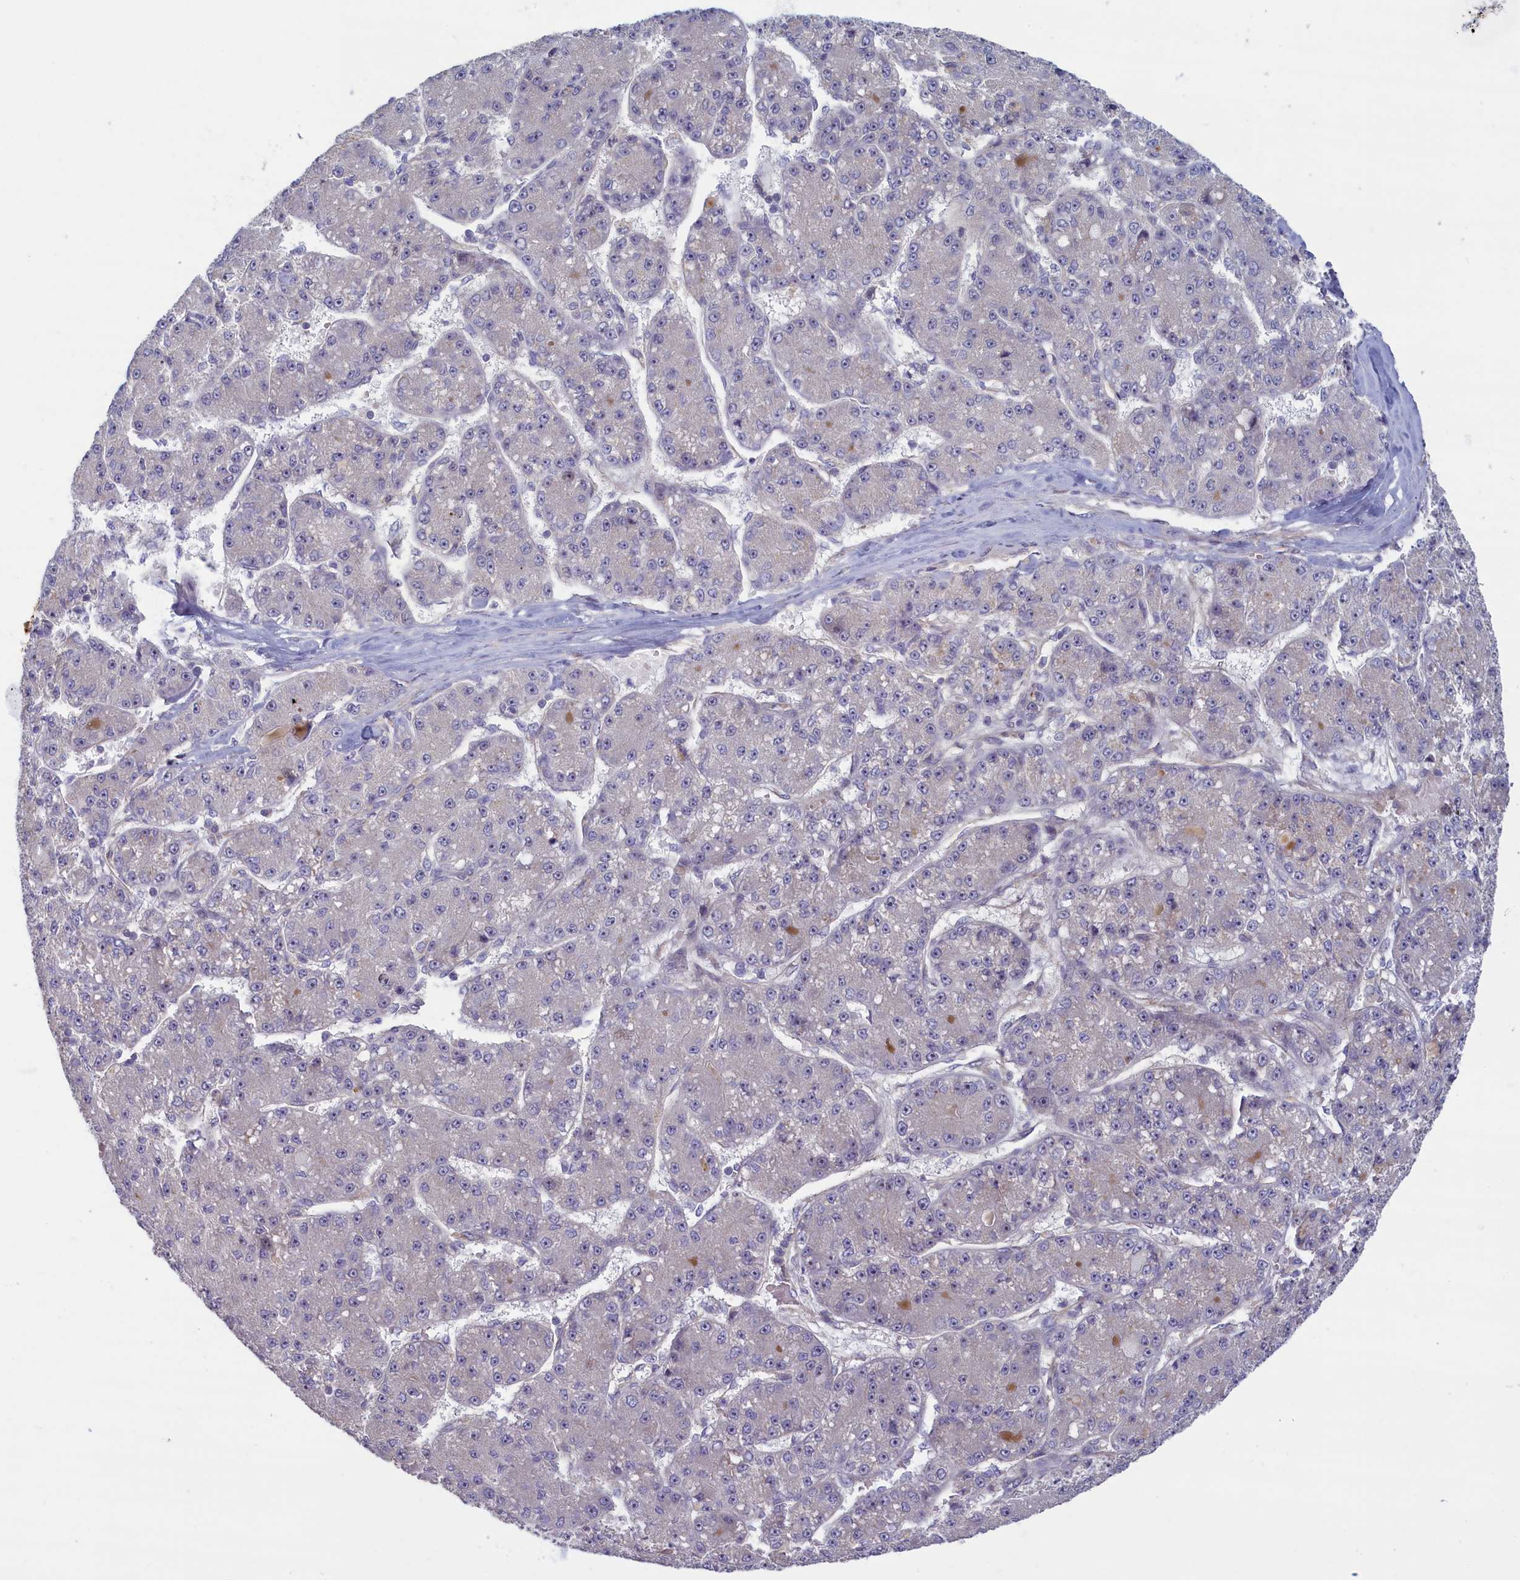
{"staining": {"intensity": "negative", "quantity": "none", "location": "none"}, "tissue": "liver cancer", "cell_type": "Tumor cells", "image_type": "cancer", "snomed": [{"axis": "morphology", "description": "Carcinoma, Hepatocellular, NOS"}, {"axis": "topography", "description": "Liver"}], "caption": "Micrograph shows no protein positivity in tumor cells of liver cancer (hepatocellular carcinoma) tissue.", "gene": "TRPM4", "patient": {"sex": "male", "age": 67}}